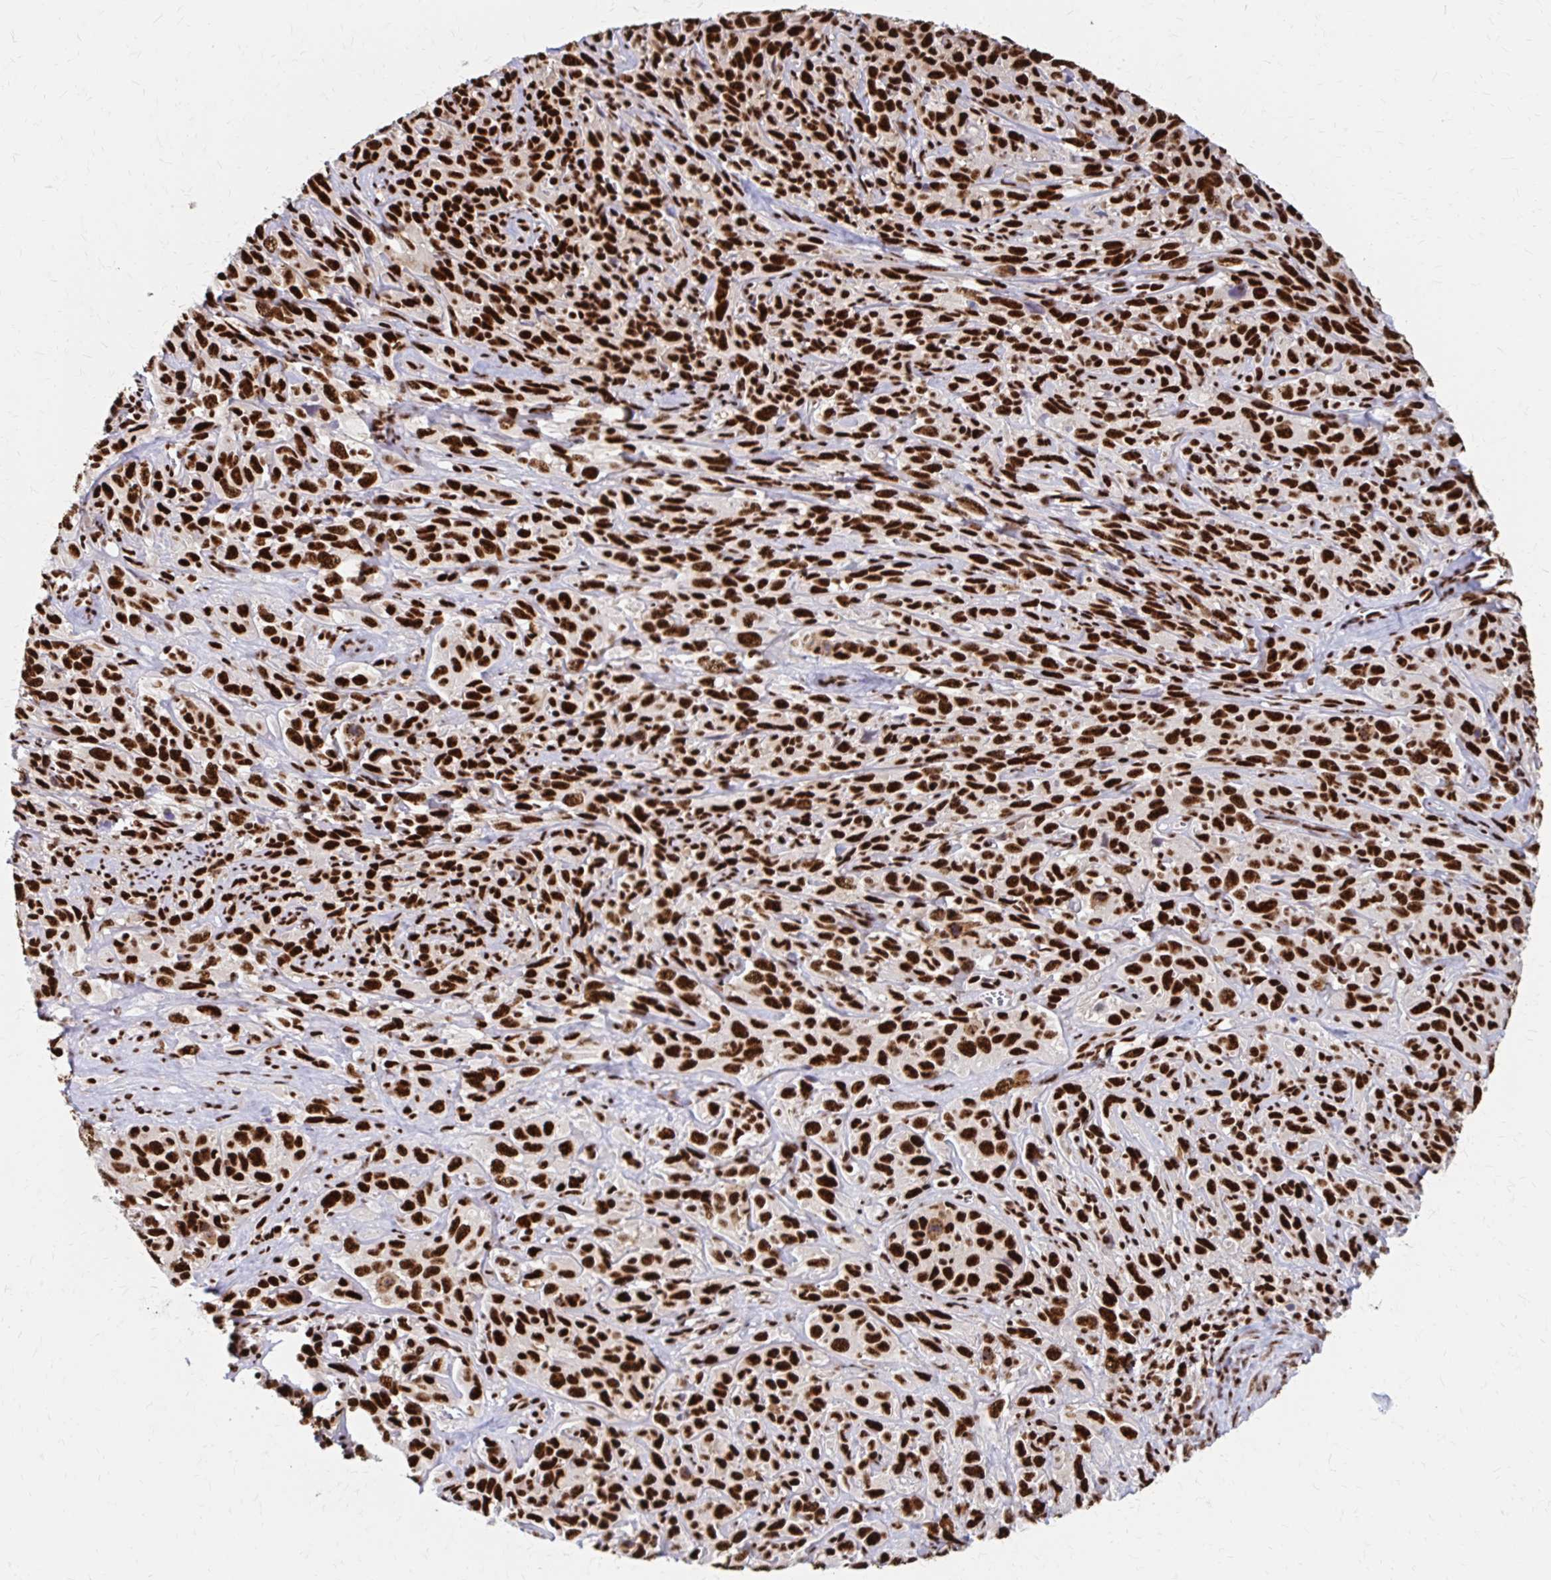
{"staining": {"intensity": "strong", "quantity": ">75%", "location": "nuclear"}, "tissue": "cervical cancer", "cell_type": "Tumor cells", "image_type": "cancer", "snomed": [{"axis": "morphology", "description": "Normal tissue, NOS"}, {"axis": "morphology", "description": "Squamous cell carcinoma, NOS"}, {"axis": "topography", "description": "Cervix"}], "caption": "Immunohistochemistry (IHC) (DAB) staining of cervical cancer shows strong nuclear protein positivity in approximately >75% of tumor cells. Immunohistochemistry (IHC) stains the protein of interest in brown and the nuclei are stained blue.", "gene": "CNKSR3", "patient": {"sex": "female", "age": 51}}